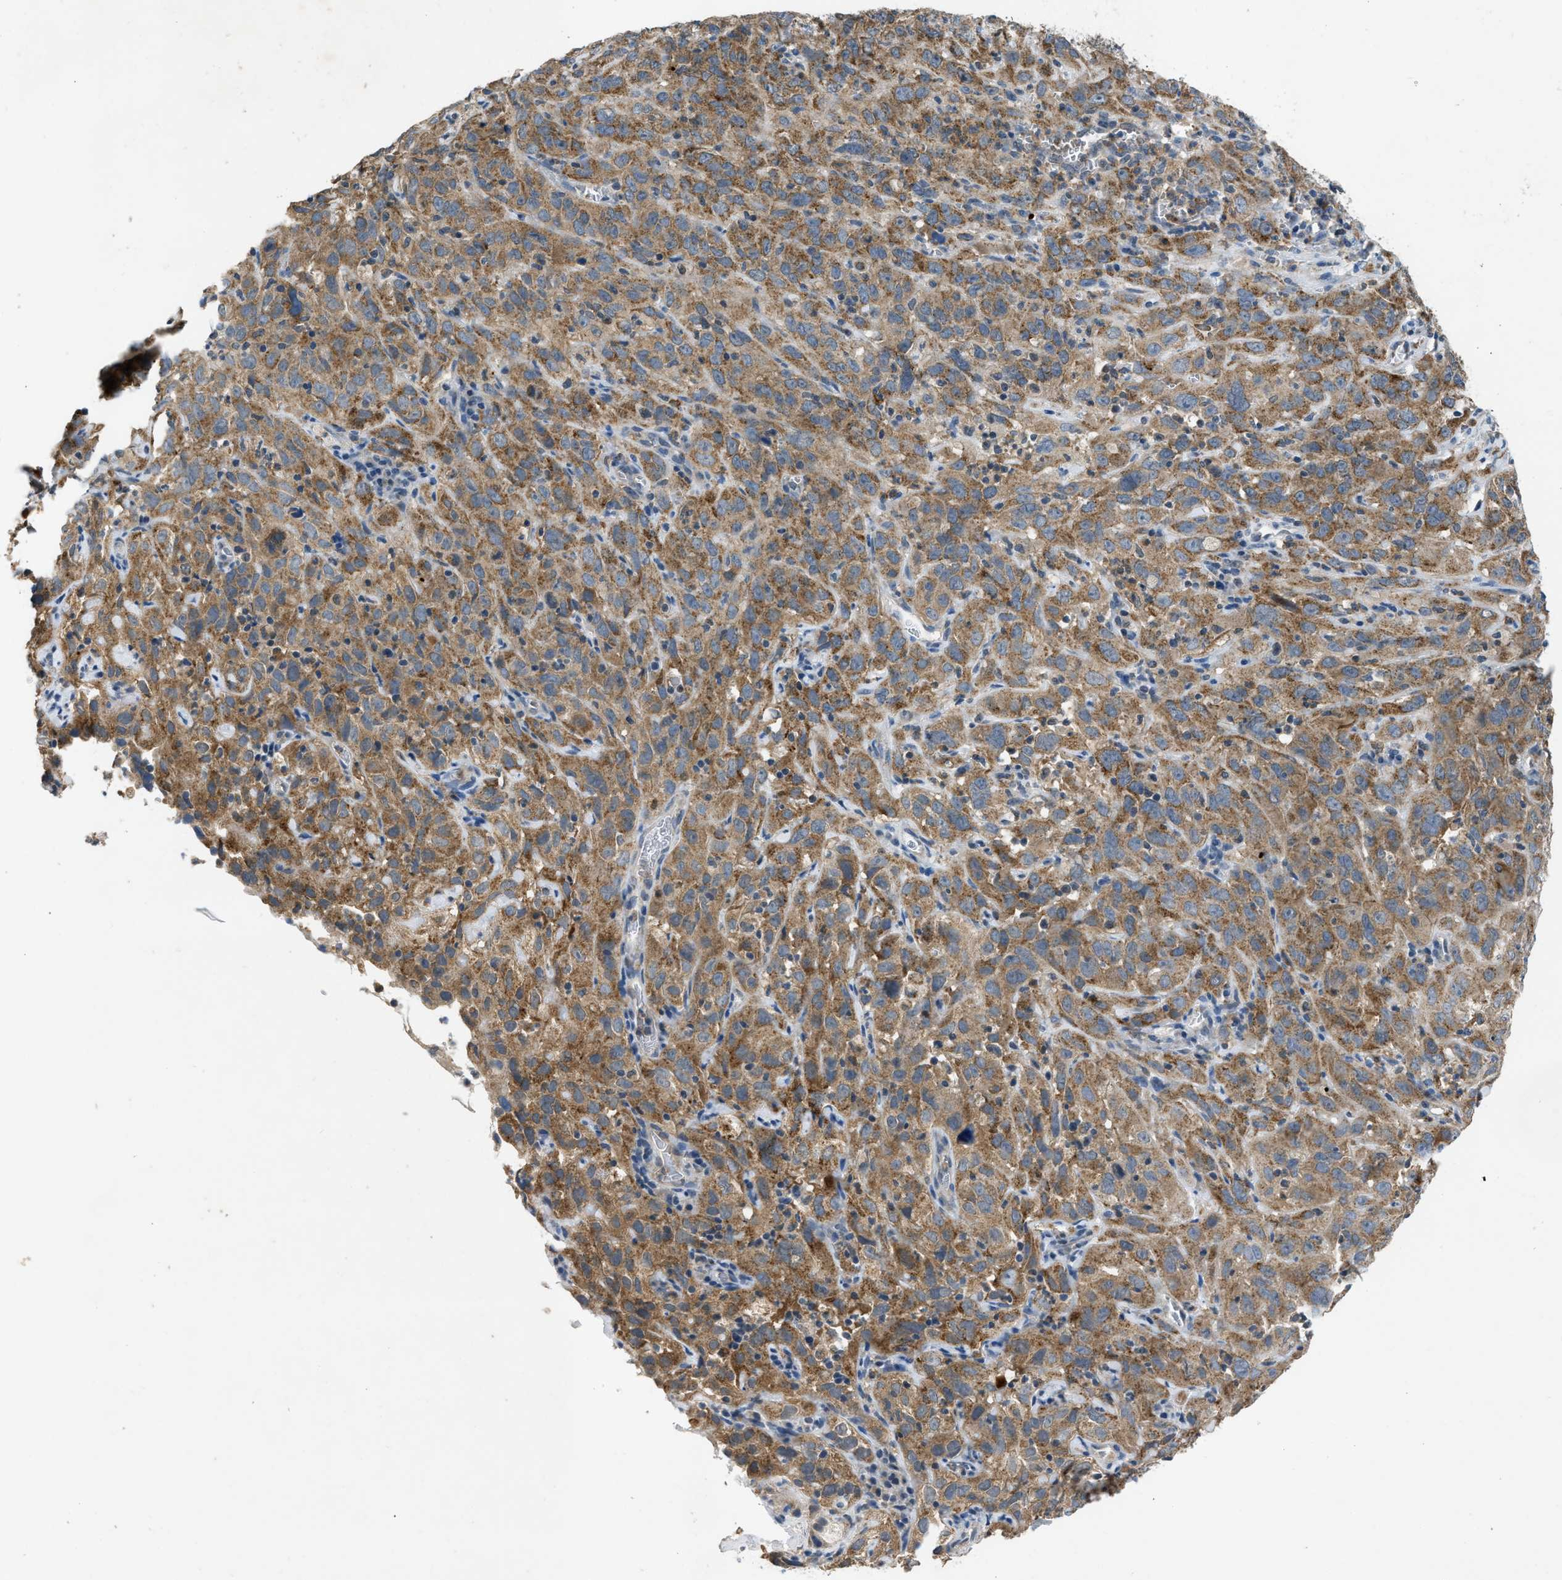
{"staining": {"intensity": "moderate", "quantity": ">75%", "location": "cytoplasmic/membranous"}, "tissue": "cervical cancer", "cell_type": "Tumor cells", "image_type": "cancer", "snomed": [{"axis": "morphology", "description": "Squamous cell carcinoma, NOS"}, {"axis": "topography", "description": "Cervix"}], "caption": "Moderate cytoplasmic/membranous staining is present in about >75% of tumor cells in cervical squamous cell carcinoma.", "gene": "TOMM34", "patient": {"sex": "female", "age": 32}}